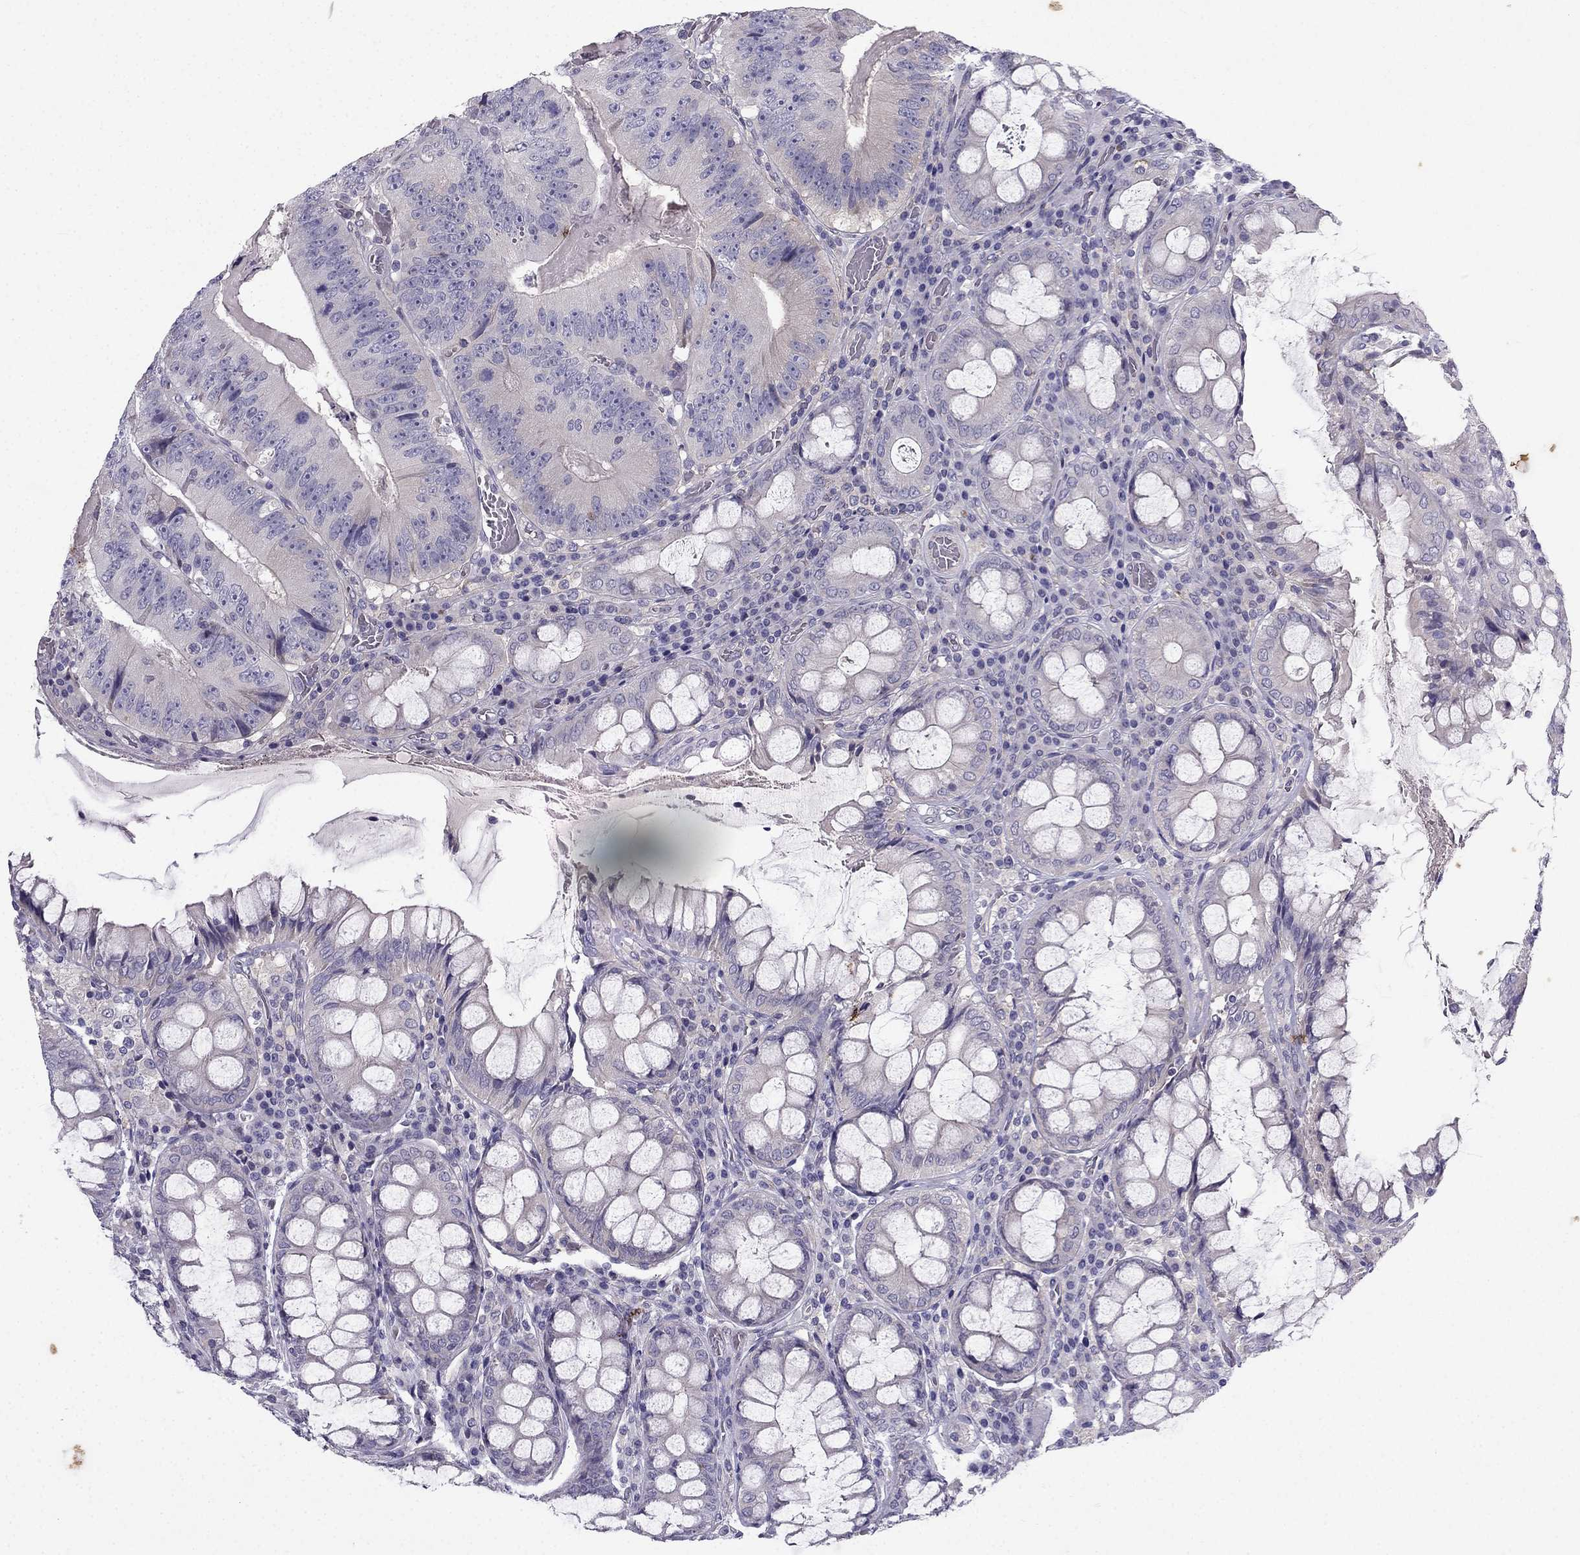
{"staining": {"intensity": "negative", "quantity": "none", "location": "none"}, "tissue": "colorectal cancer", "cell_type": "Tumor cells", "image_type": "cancer", "snomed": [{"axis": "morphology", "description": "Adenocarcinoma, NOS"}, {"axis": "topography", "description": "Colon"}], "caption": "Immunohistochemical staining of human colorectal adenocarcinoma exhibits no significant positivity in tumor cells.", "gene": "SYT5", "patient": {"sex": "female", "age": 86}}